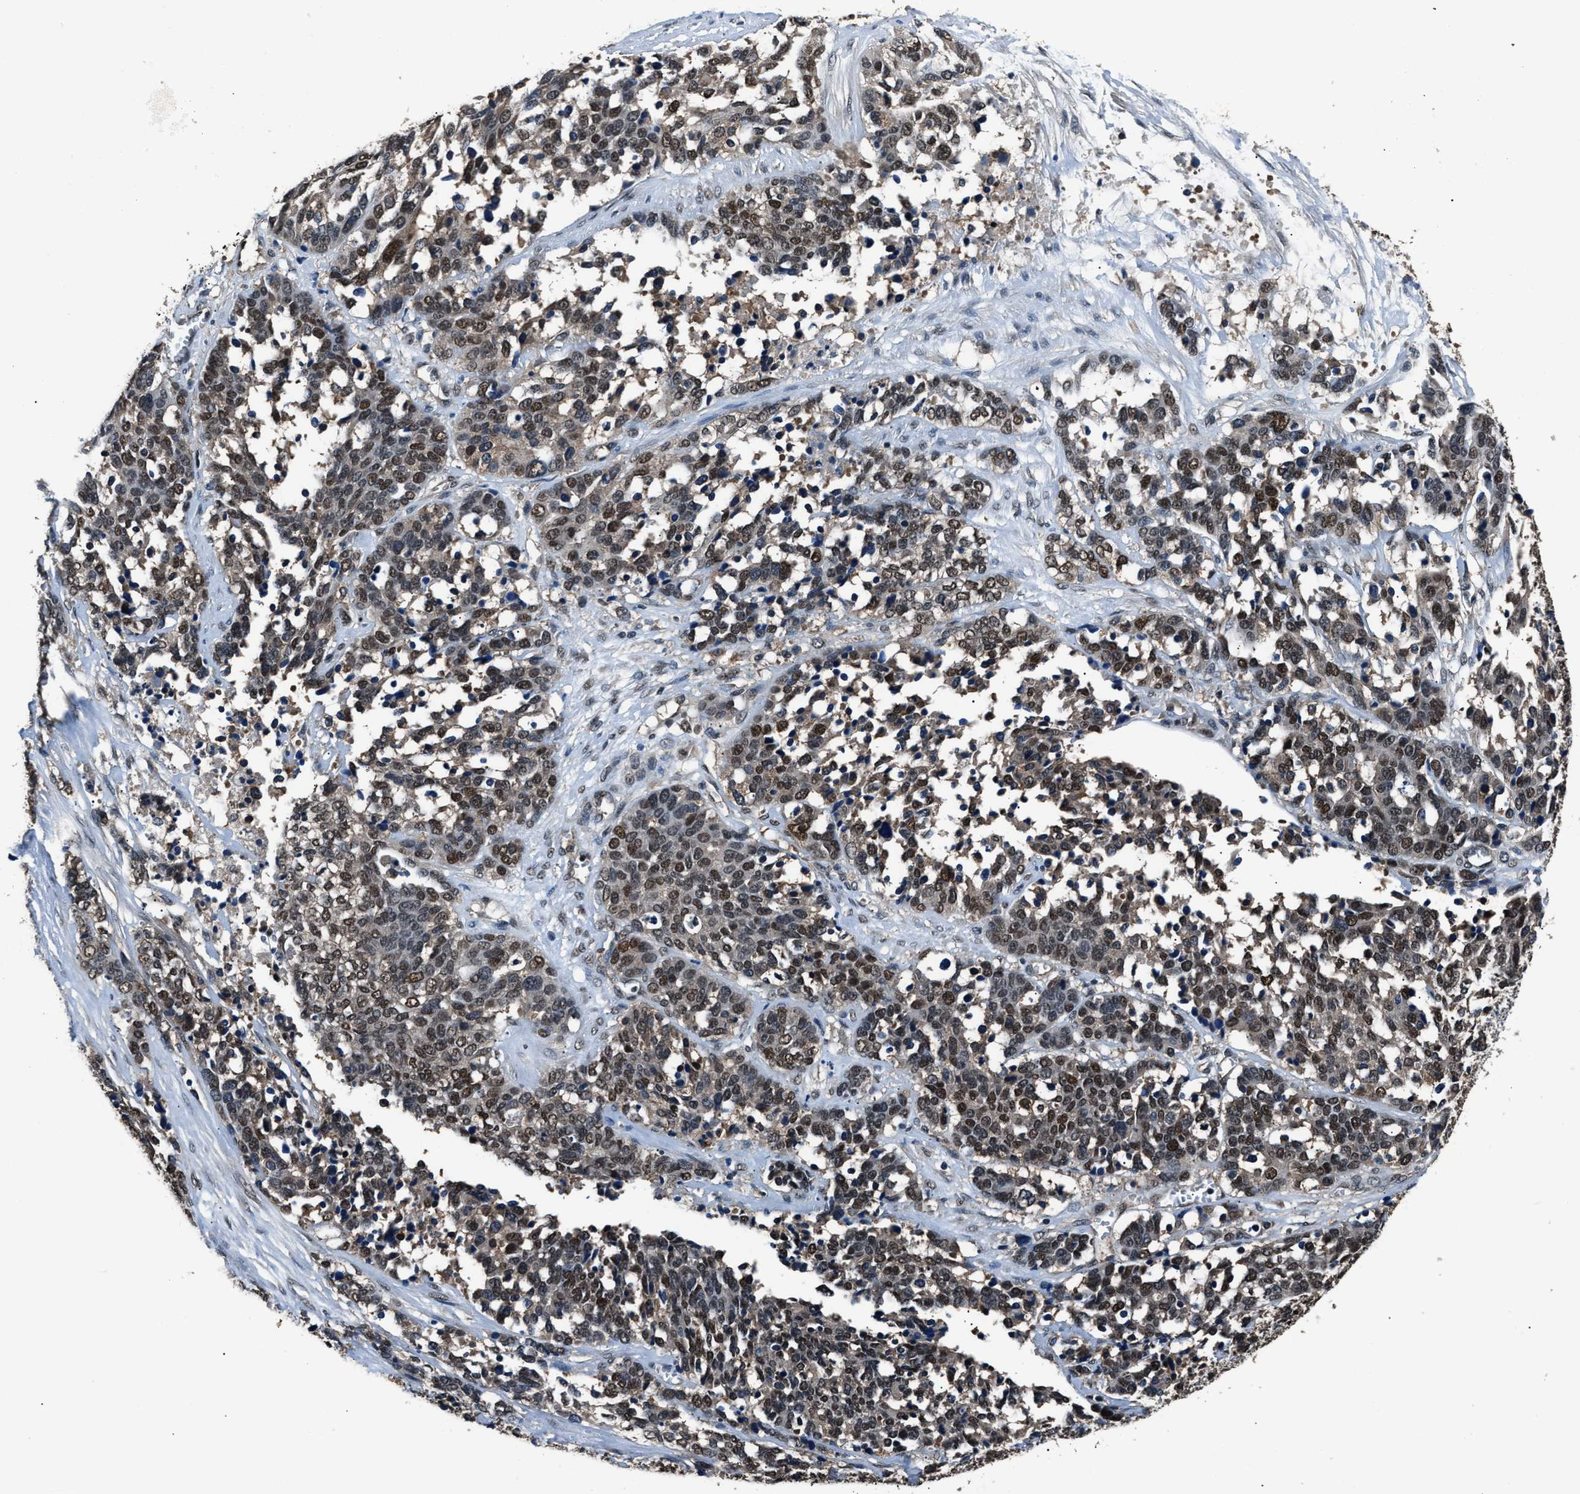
{"staining": {"intensity": "moderate", "quantity": ">75%", "location": "nuclear"}, "tissue": "ovarian cancer", "cell_type": "Tumor cells", "image_type": "cancer", "snomed": [{"axis": "morphology", "description": "Cystadenocarcinoma, serous, NOS"}, {"axis": "topography", "description": "Ovary"}], "caption": "Protein staining of serous cystadenocarcinoma (ovarian) tissue shows moderate nuclear expression in about >75% of tumor cells. (DAB = brown stain, brightfield microscopy at high magnification).", "gene": "DFFA", "patient": {"sex": "female", "age": 44}}